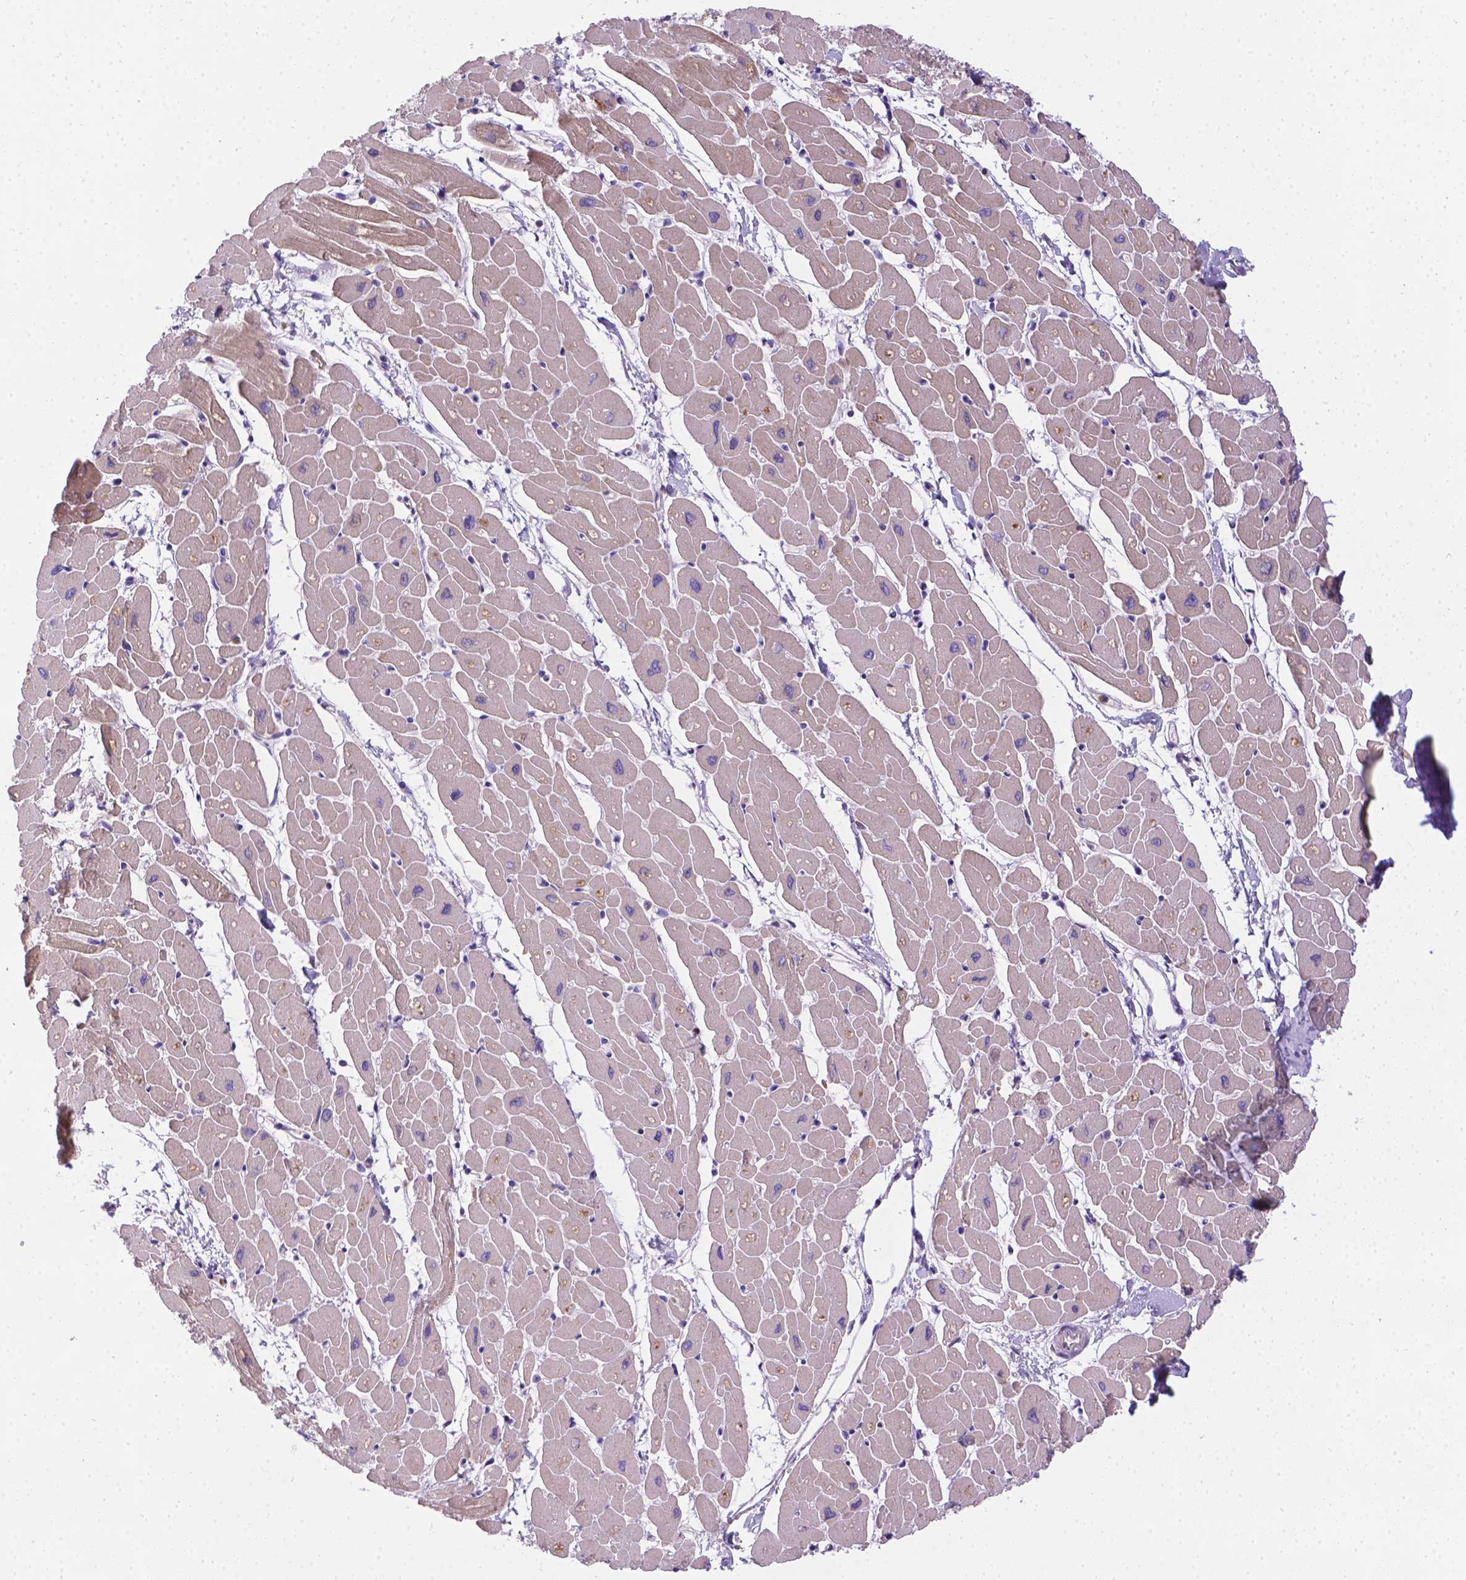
{"staining": {"intensity": "negative", "quantity": "none", "location": "none"}, "tissue": "heart muscle", "cell_type": "Cardiomyocytes", "image_type": "normal", "snomed": [{"axis": "morphology", "description": "Normal tissue, NOS"}, {"axis": "topography", "description": "Heart"}], "caption": "This is an IHC micrograph of benign human heart muscle. There is no staining in cardiomyocytes.", "gene": "TM4SF18", "patient": {"sex": "male", "age": 57}}